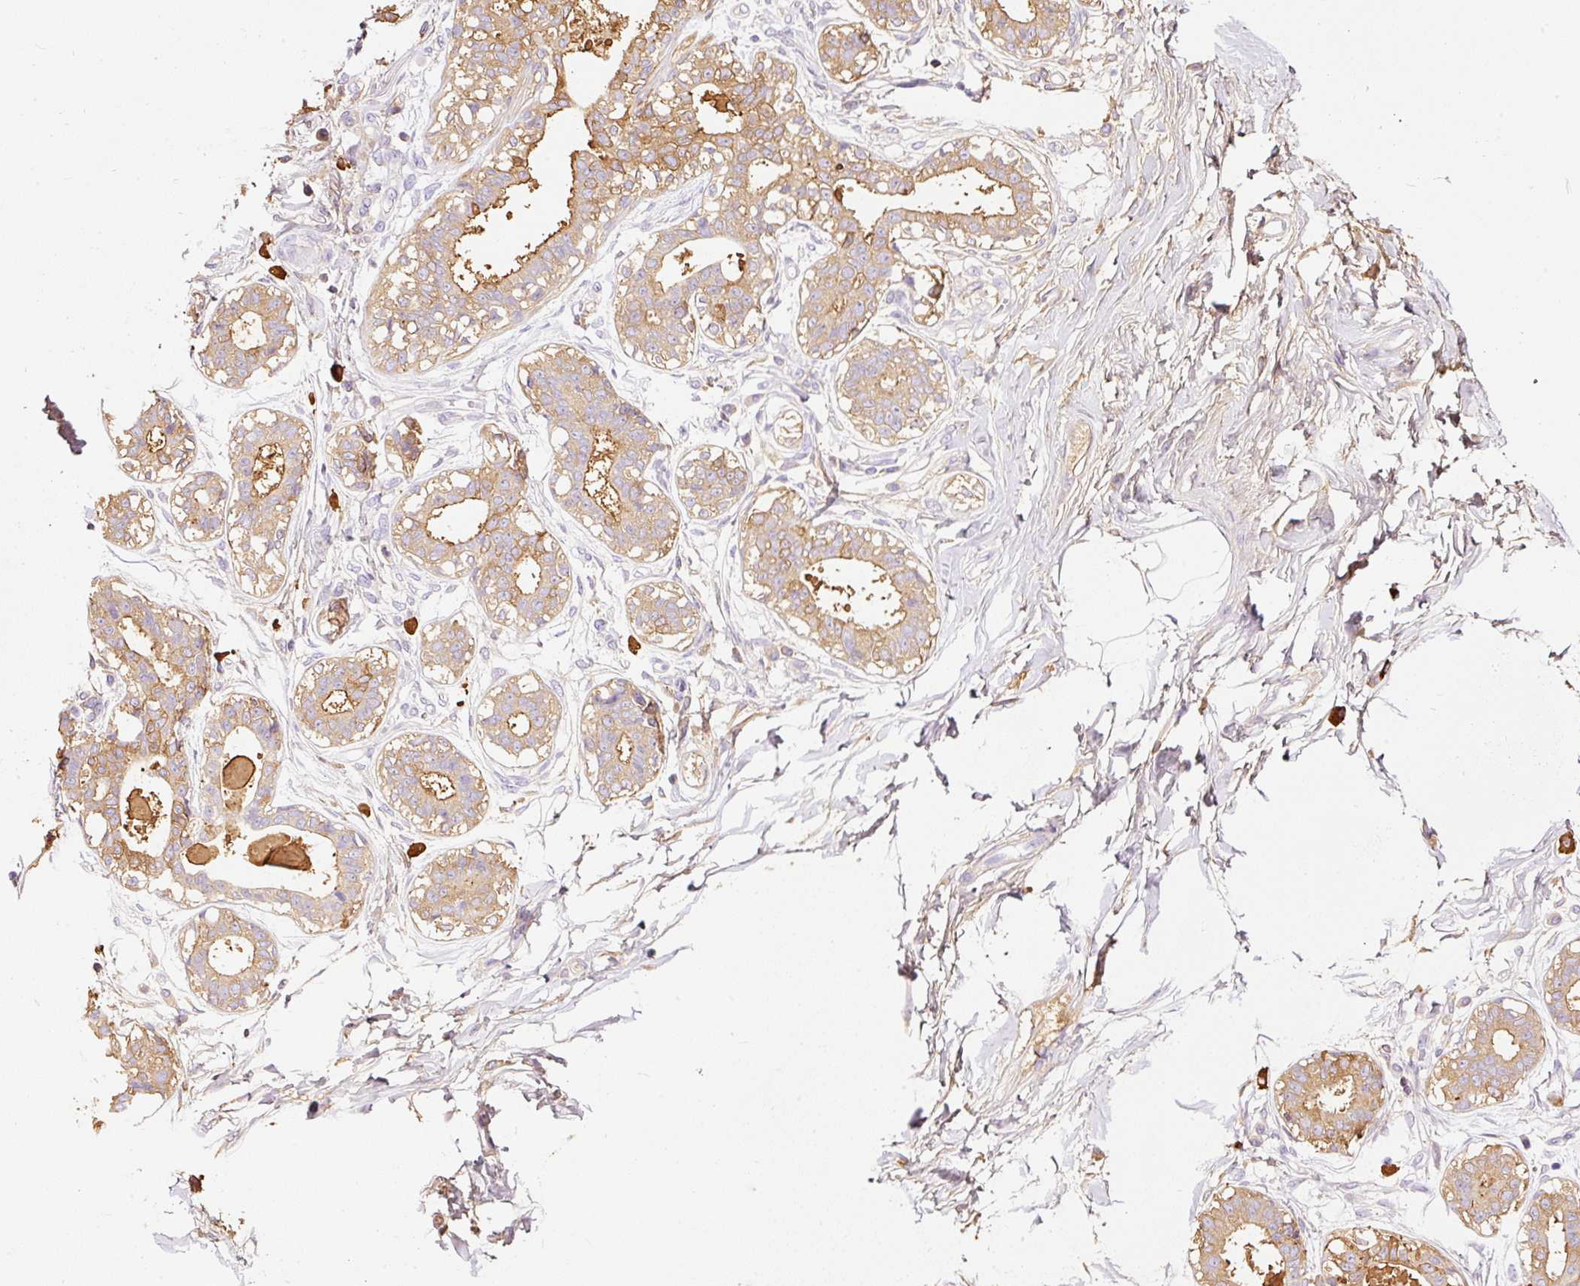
{"staining": {"intensity": "negative", "quantity": "none", "location": "none"}, "tissue": "breast", "cell_type": "Adipocytes", "image_type": "normal", "snomed": [{"axis": "morphology", "description": "Normal tissue, NOS"}, {"axis": "topography", "description": "Breast"}], "caption": "High power microscopy photomicrograph of an immunohistochemistry photomicrograph of unremarkable breast, revealing no significant expression in adipocytes. (Immunohistochemistry, brightfield microscopy, high magnification).", "gene": "PRPF38B", "patient": {"sex": "female", "age": 45}}